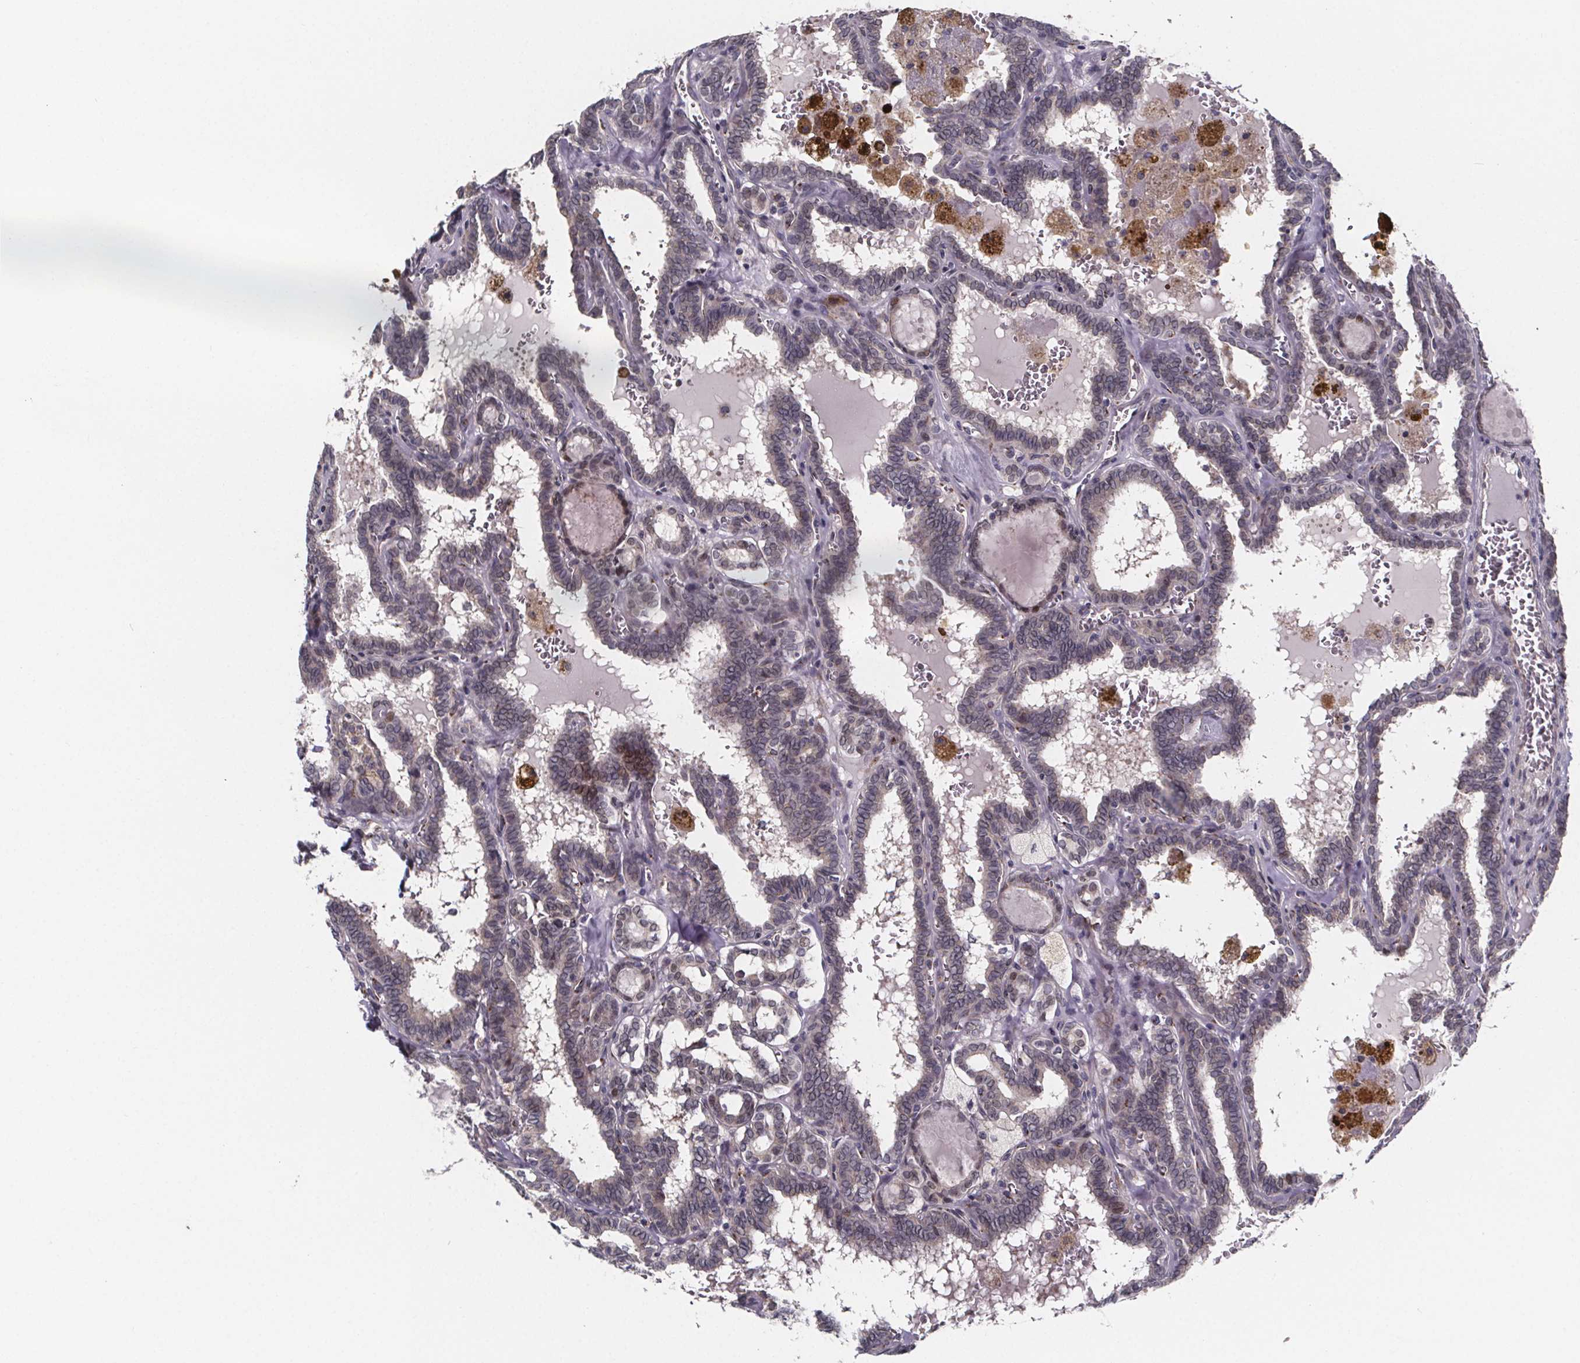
{"staining": {"intensity": "weak", "quantity": "<25%", "location": "cytoplasmic/membranous"}, "tissue": "thyroid cancer", "cell_type": "Tumor cells", "image_type": "cancer", "snomed": [{"axis": "morphology", "description": "Papillary adenocarcinoma, NOS"}, {"axis": "topography", "description": "Thyroid gland"}], "caption": "Immunohistochemistry (IHC) of thyroid cancer demonstrates no staining in tumor cells. (DAB immunohistochemistry (IHC), high magnification).", "gene": "NDST1", "patient": {"sex": "female", "age": 39}}